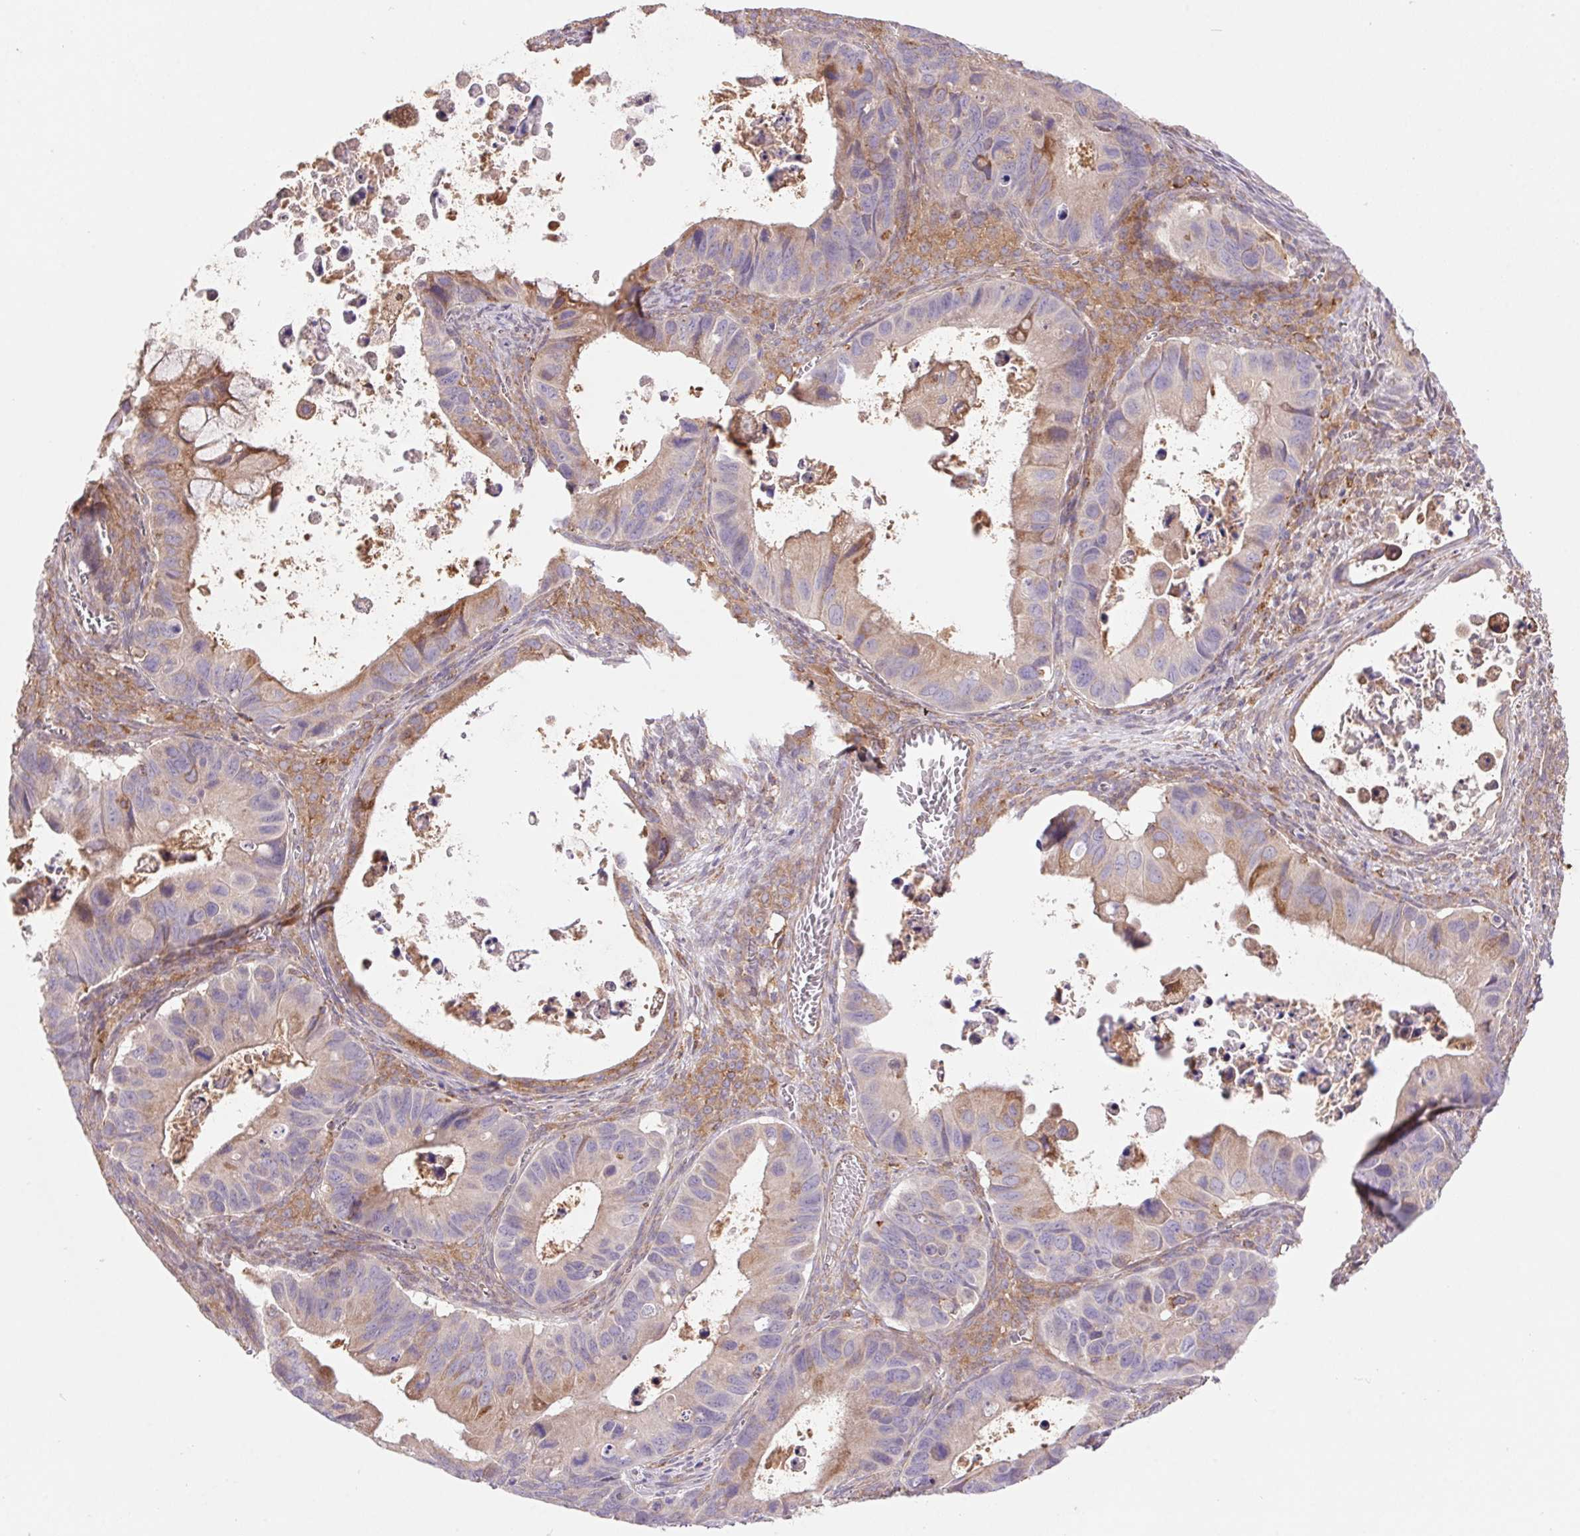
{"staining": {"intensity": "moderate", "quantity": "<25%", "location": "cytoplasmic/membranous"}, "tissue": "ovarian cancer", "cell_type": "Tumor cells", "image_type": "cancer", "snomed": [{"axis": "morphology", "description": "Cystadenocarcinoma, mucinous, NOS"}, {"axis": "topography", "description": "Ovary"}], "caption": "Immunohistochemical staining of human ovarian cancer (mucinous cystadenocarcinoma) demonstrates moderate cytoplasmic/membranous protein staining in approximately <25% of tumor cells. (IHC, brightfield microscopy, high magnification).", "gene": "KLHL20", "patient": {"sex": "female", "age": 64}}